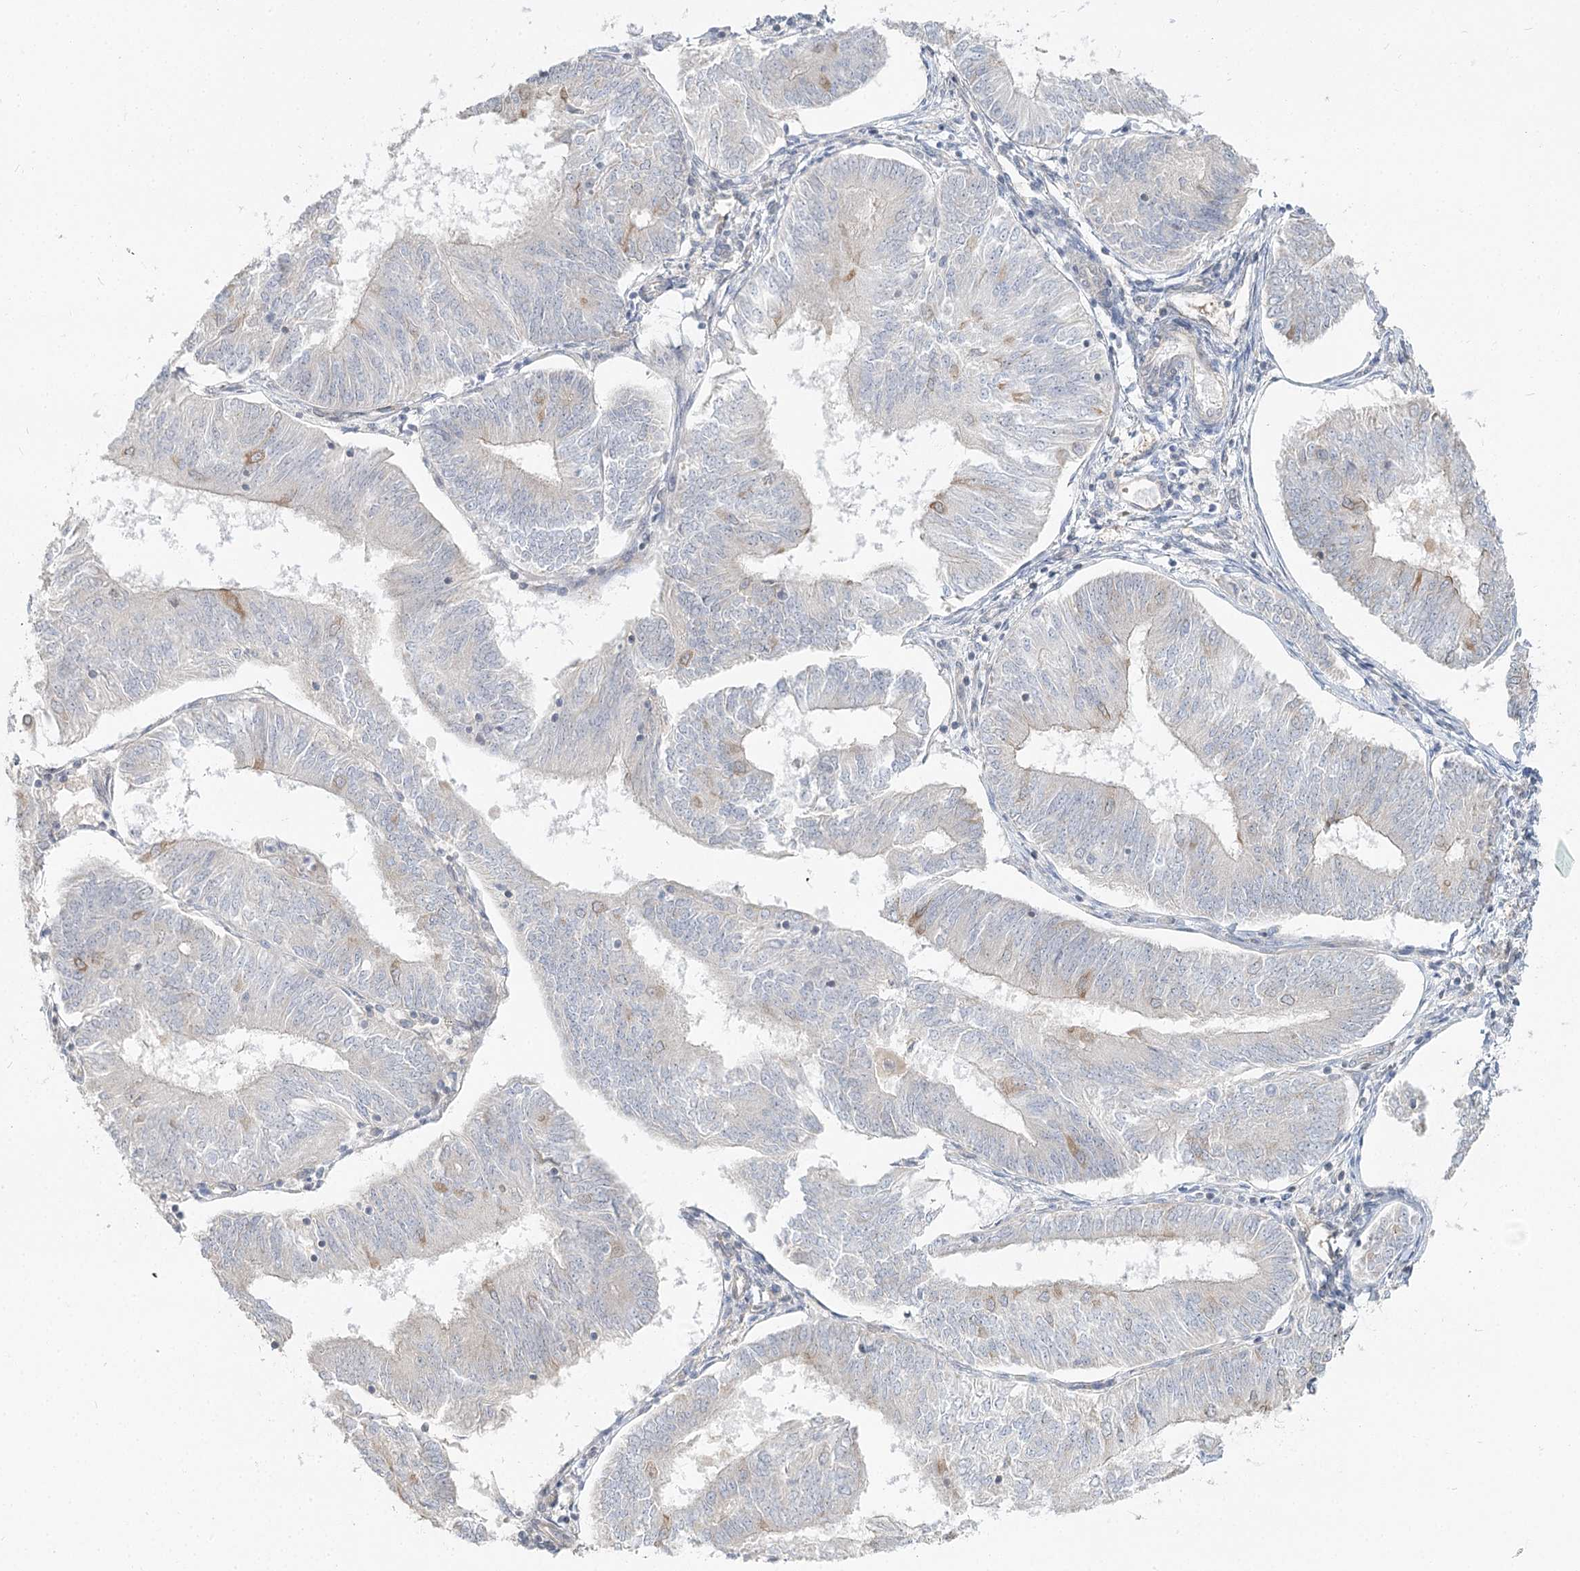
{"staining": {"intensity": "weak", "quantity": "<25%", "location": "cytoplasmic/membranous"}, "tissue": "endometrial cancer", "cell_type": "Tumor cells", "image_type": "cancer", "snomed": [{"axis": "morphology", "description": "Adenocarcinoma, NOS"}, {"axis": "topography", "description": "Endometrium"}], "caption": "There is no significant positivity in tumor cells of adenocarcinoma (endometrial).", "gene": "GUCY2C", "patient": {"sex": "female", "age": 58}}